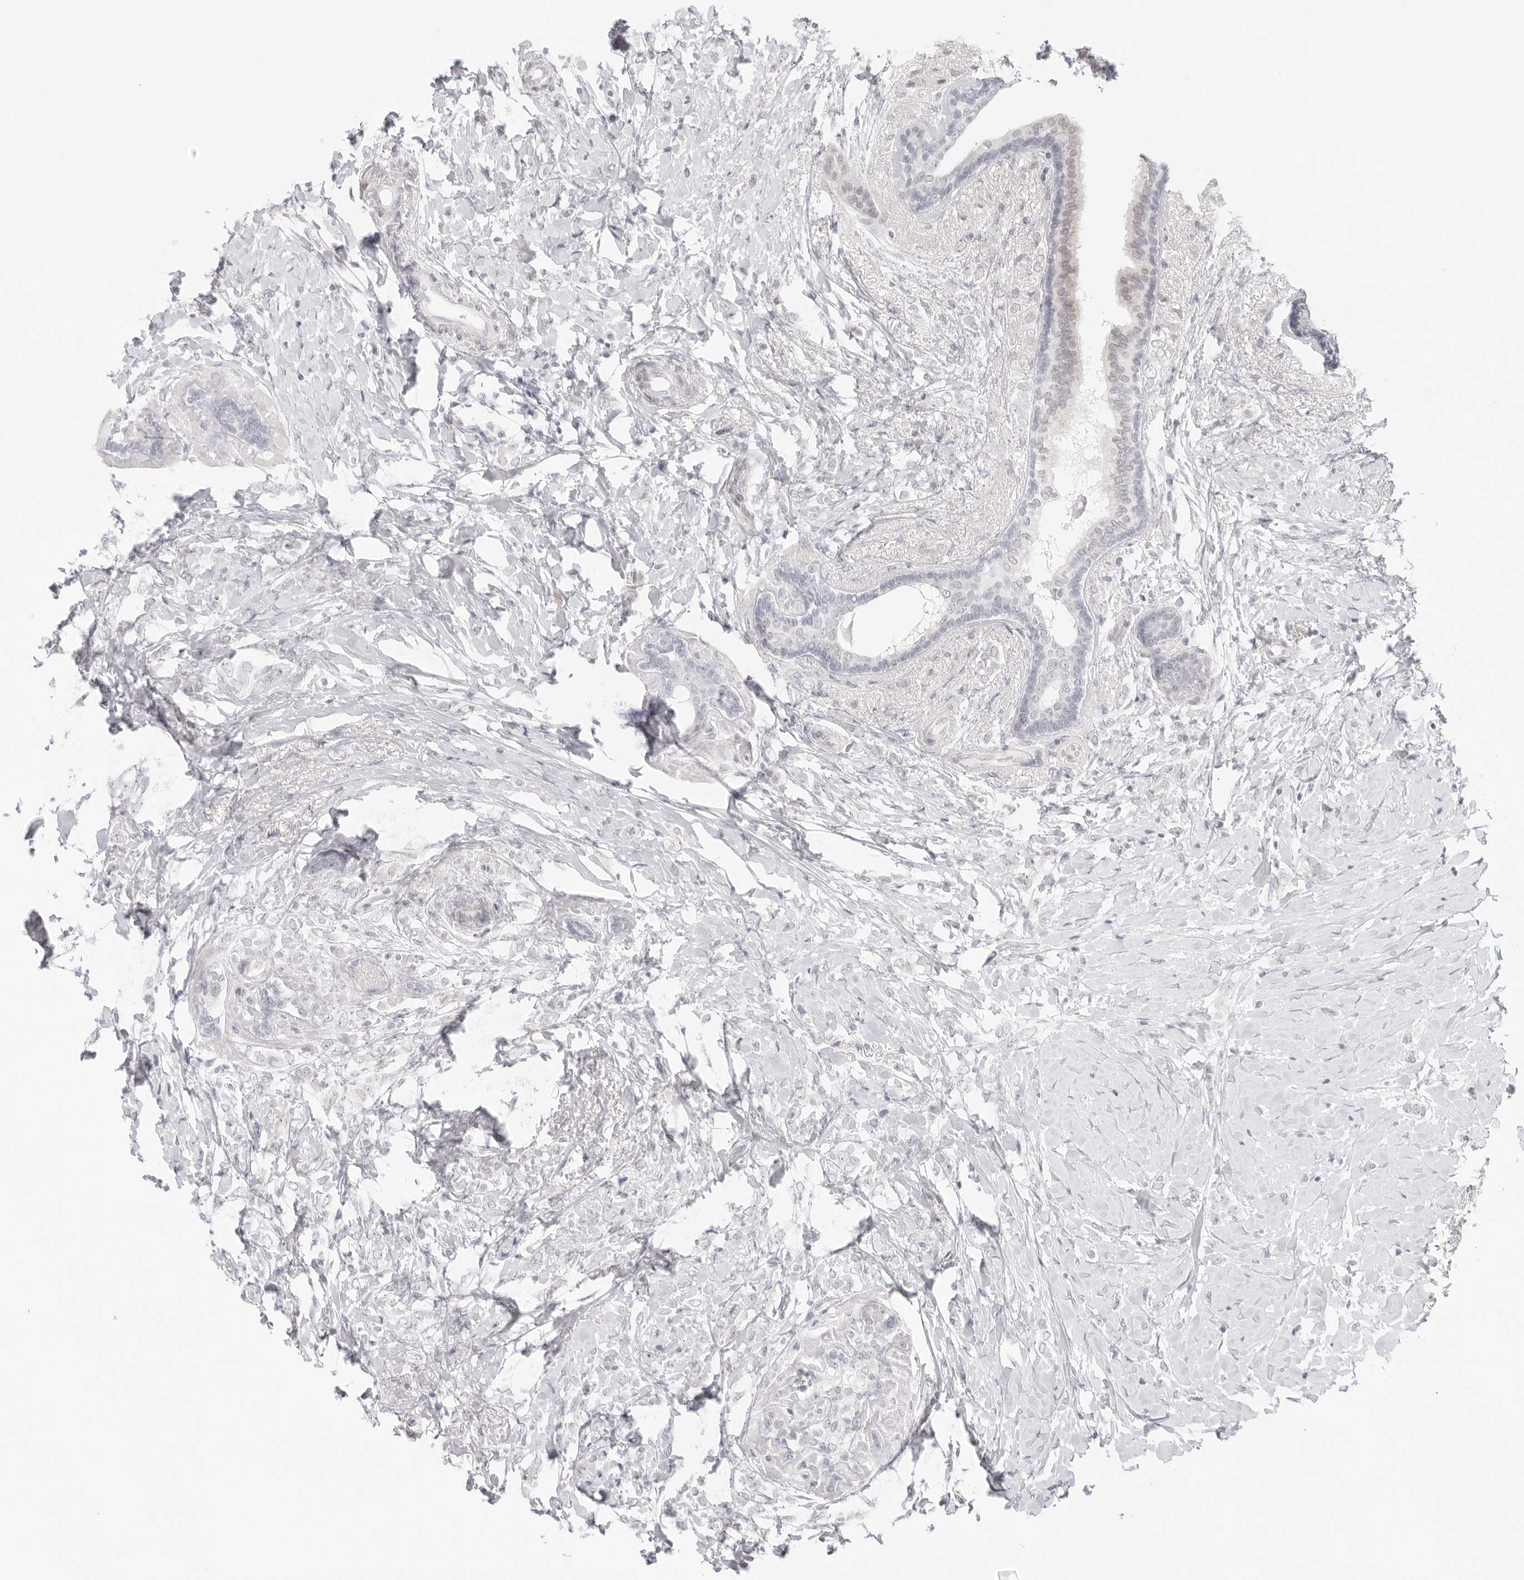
{"staining": {"intensity": "negative", "quantity": "none", "location": "none"}, "tissue": "breast cancer", "cell_type": "Tumor cells", "image_type": "cancer", "snomed": [{"axis": "morphology", "description": "Normal tissue, NOS"}, {"axis": "morphology", "description": "Lobular carcinoma"}, {"axis": "topography", "description": "Breast"}], "caption": "There is no significant positivity in tumor cells of breast cancer (lobular carcinoma).", "gene": "MED18", "patient": {"sex": "female", "age": 47}}